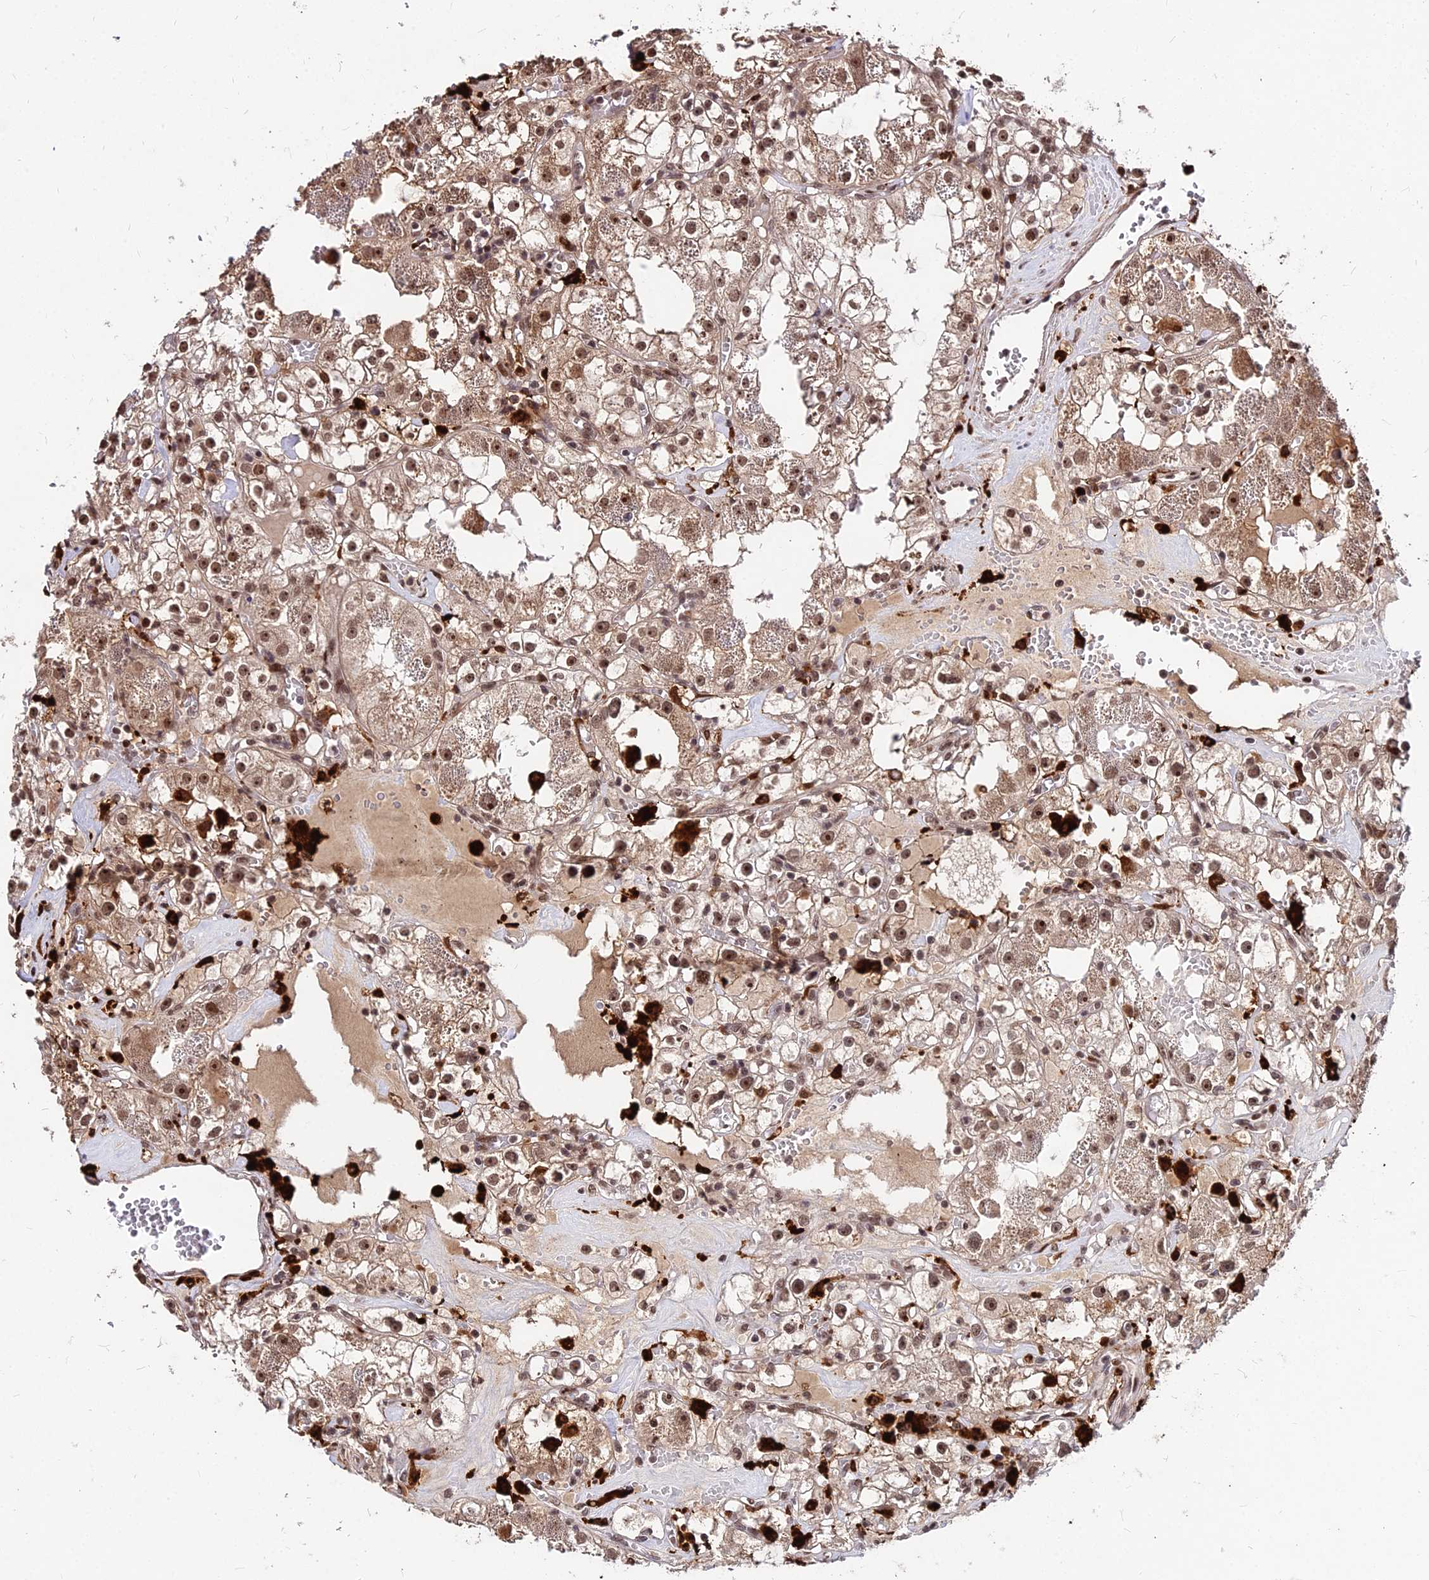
{"staining": {"intensity": "moderate", "quantity": ">75%", "location": "nuclear"}, "tissue": "renal cancer", "cell_type": "Tumor cells", "image_type": "cancer", "snomed": [{"axis": "morphology", "description": "Adenocarcinoma, NOS"}, {"axis": "topography", "description": "Kidney"}], "caption": "Immunohistochemical staining of renal cancer displays medium levels of moderate nuclear positivity in approximately >75% of tumor cells.", "gene": "ZBED4", "patient": {"sex": "male", "age": 56}}